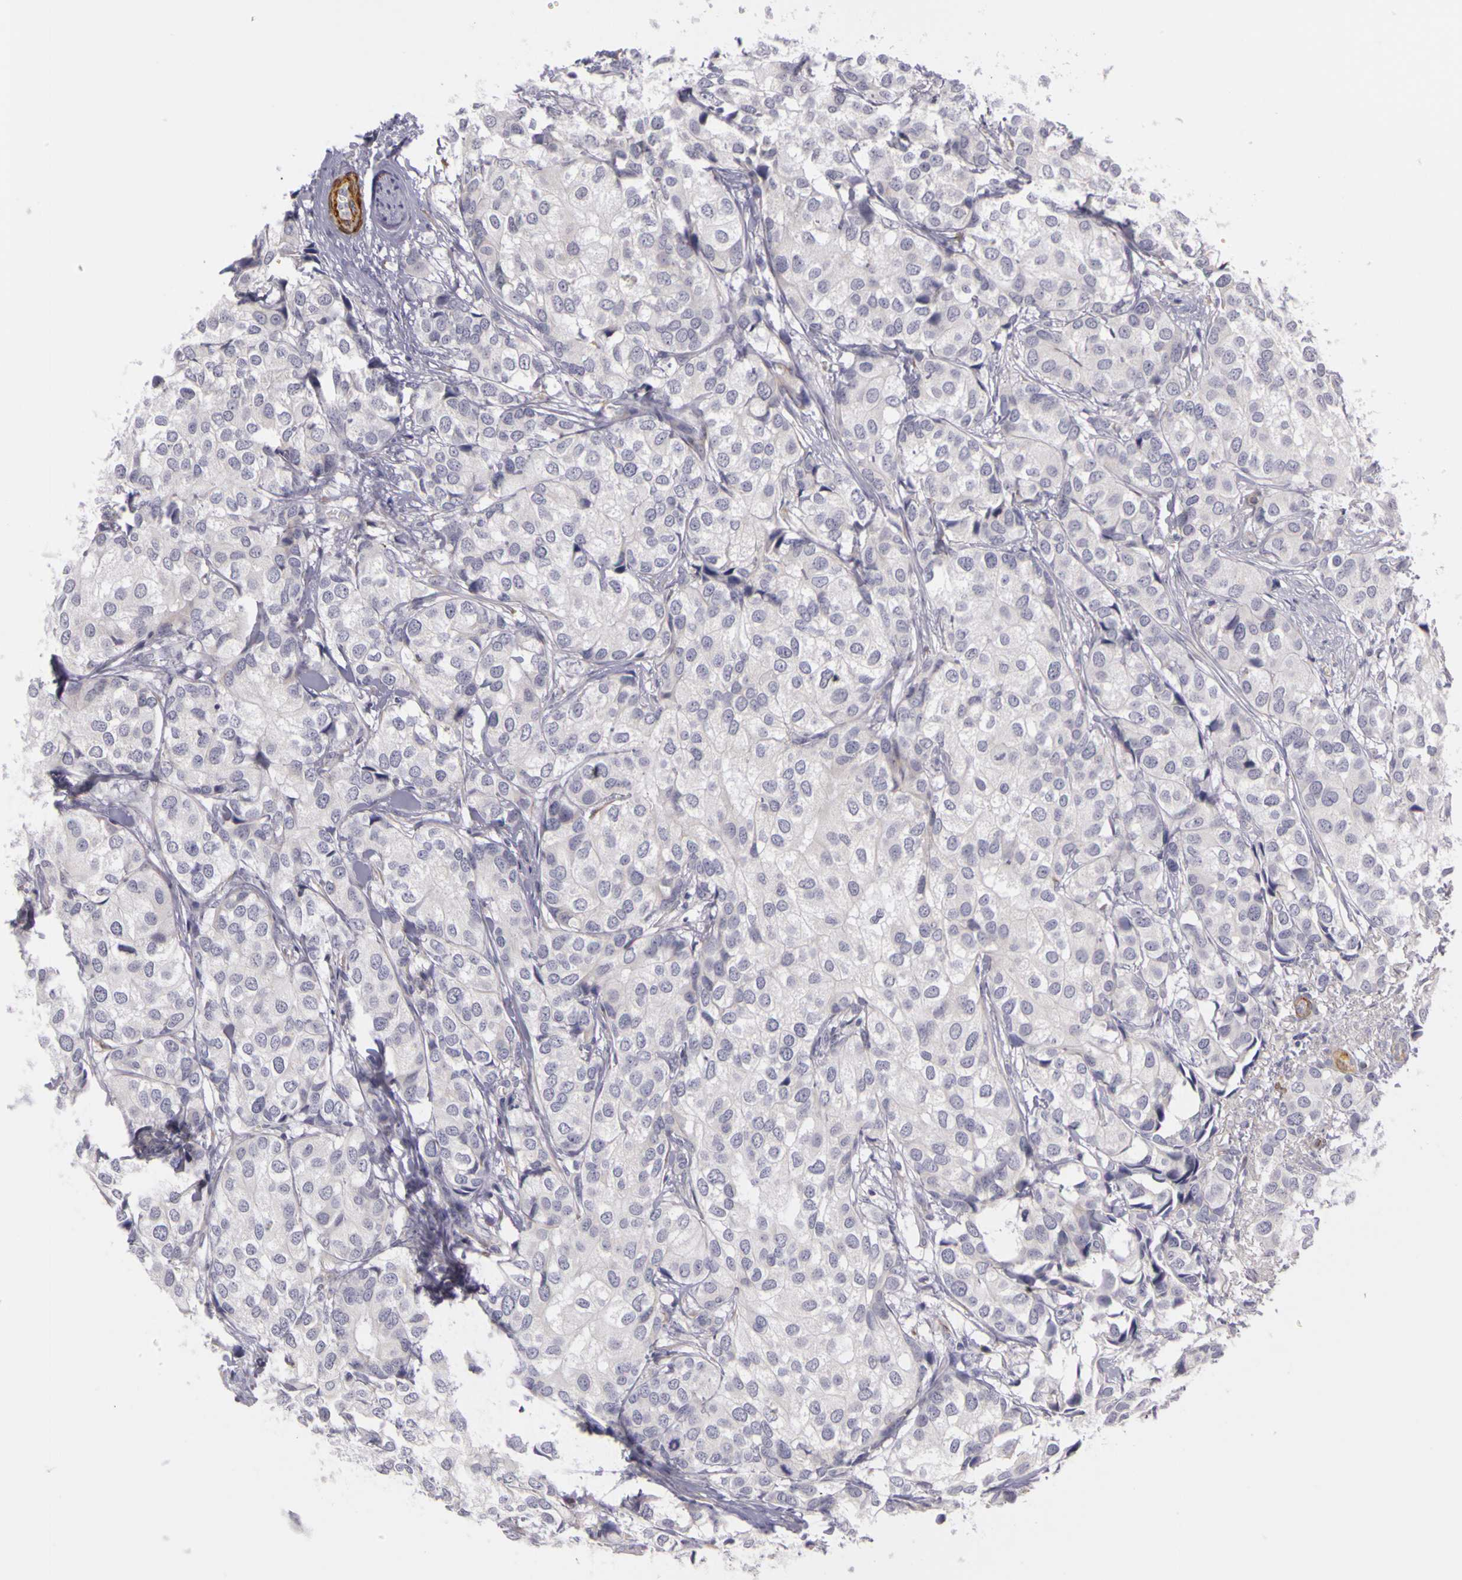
{"staining": {"intensity": "negative", "quantity": "none", "location": "none"}, "tissue": "breast cancer", "cell_type": "Tumor cells", "image_type": "cancer", "snomed": [{"axis": "morphology", "description": "Duct carcinoma"}, {"axis": "topography", "description": "Breast"}], "caption": "DAB (3,3'-diaminobenzidine) immunohistochemical staining of breast cancer reveals no significant positivity in tumor cells.", "gene": "CNTN2", "patient": {"sex": "female", "age": 68}}